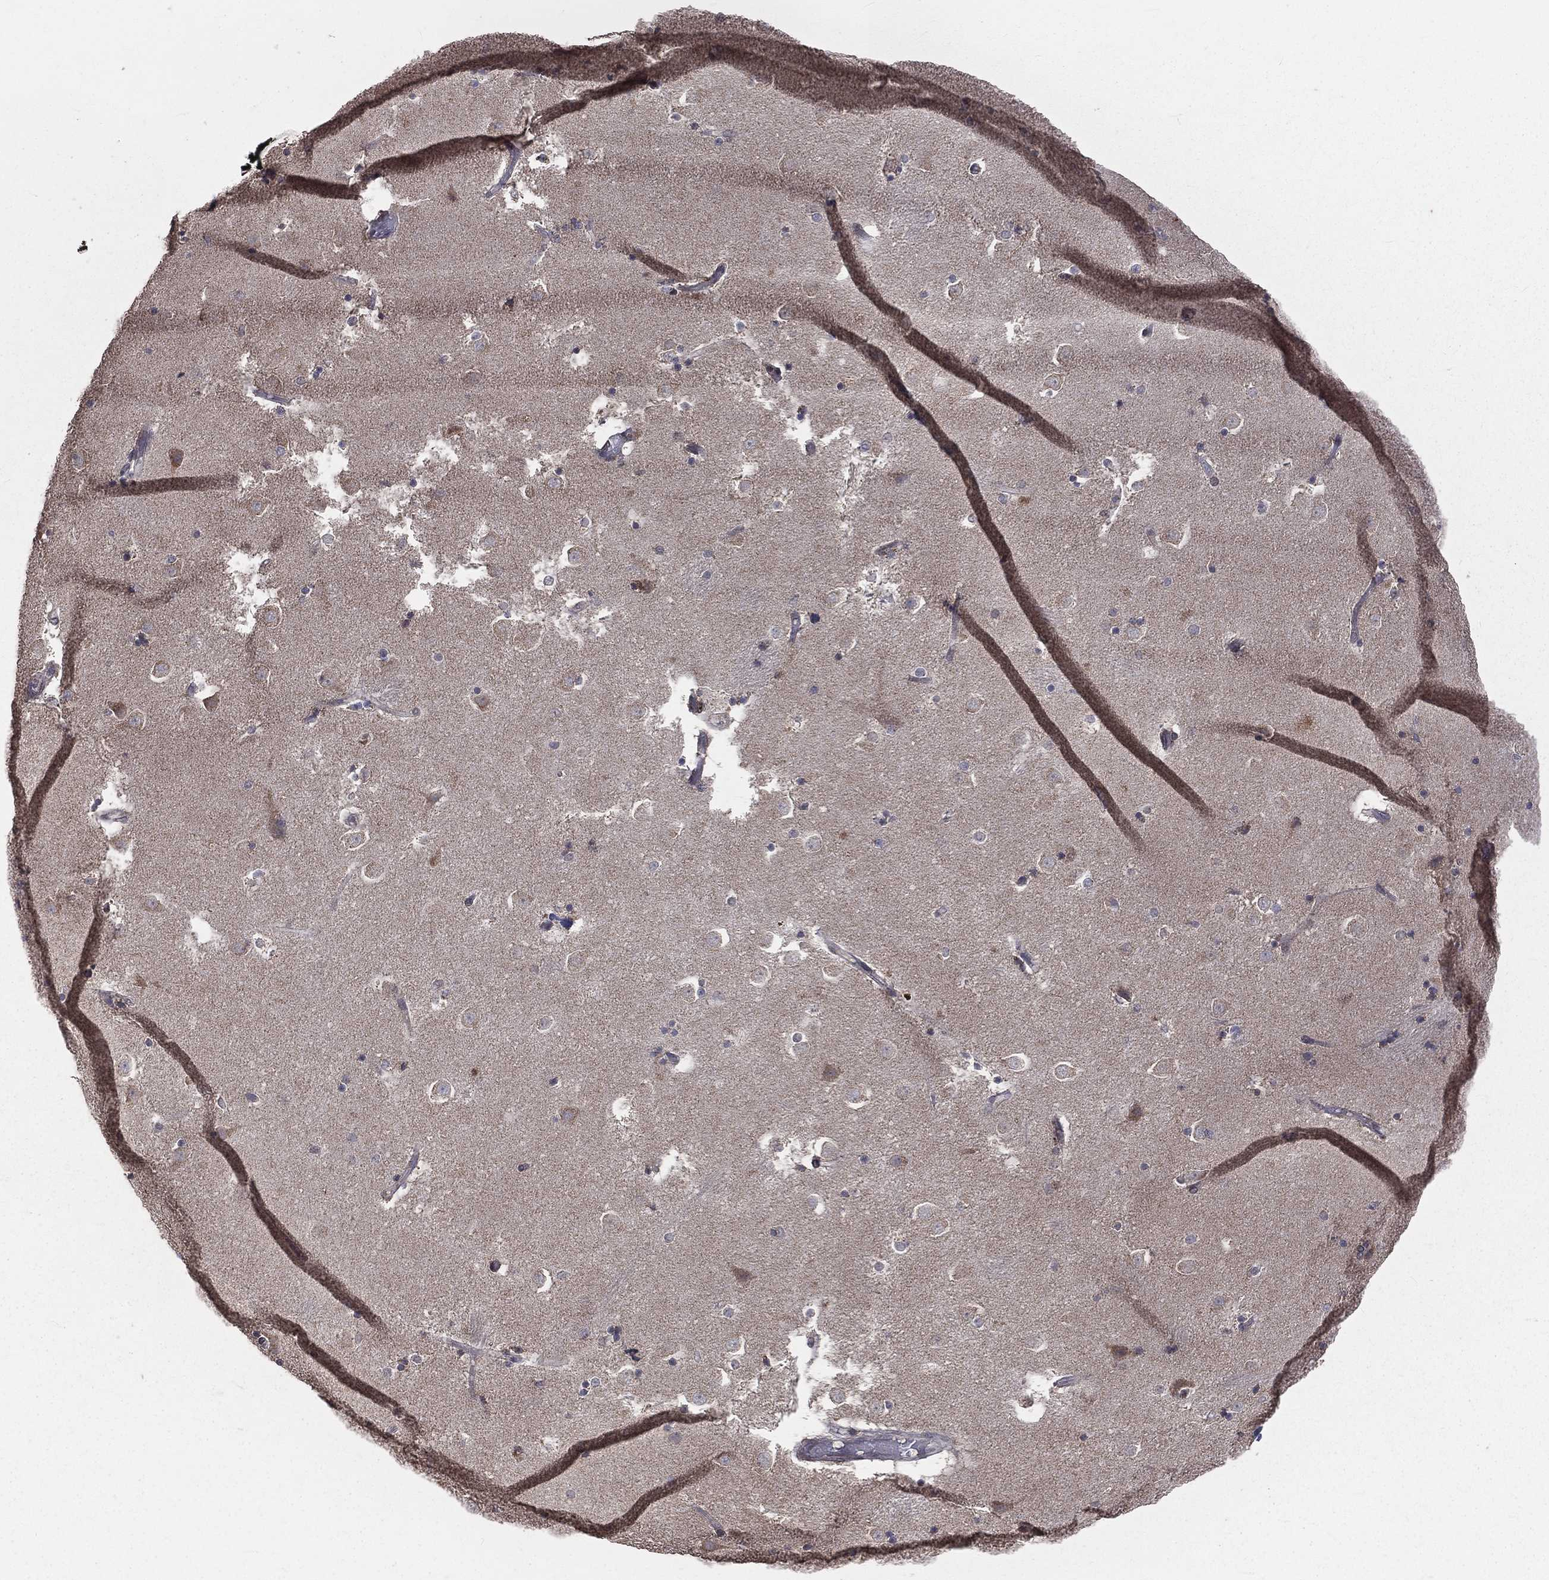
{"staining": {"intensity": "negative", "quantity": "none", "location": "none"}, "tissue": "caudate", "cell_type": "Glial cells", "image_type": "normal", "snomed": [{"axis": "morphology", "description": "Normal tissue, NOS"}, {"axis": "topography", "description": "Lateral ventricle wall"}], "caption": "Immunohistochemistry micrograph of benign caudate: human caudate stained with DAB demonstrates no significant protein positivity in glial cells. The staining is performed using DAB (3,3'-diaminobenzidine) brown chromogen with nuclei counter-stained in using hematoxylin.", "gene": "MRPL46", "patient": {"sex": "male", "age": 51}}